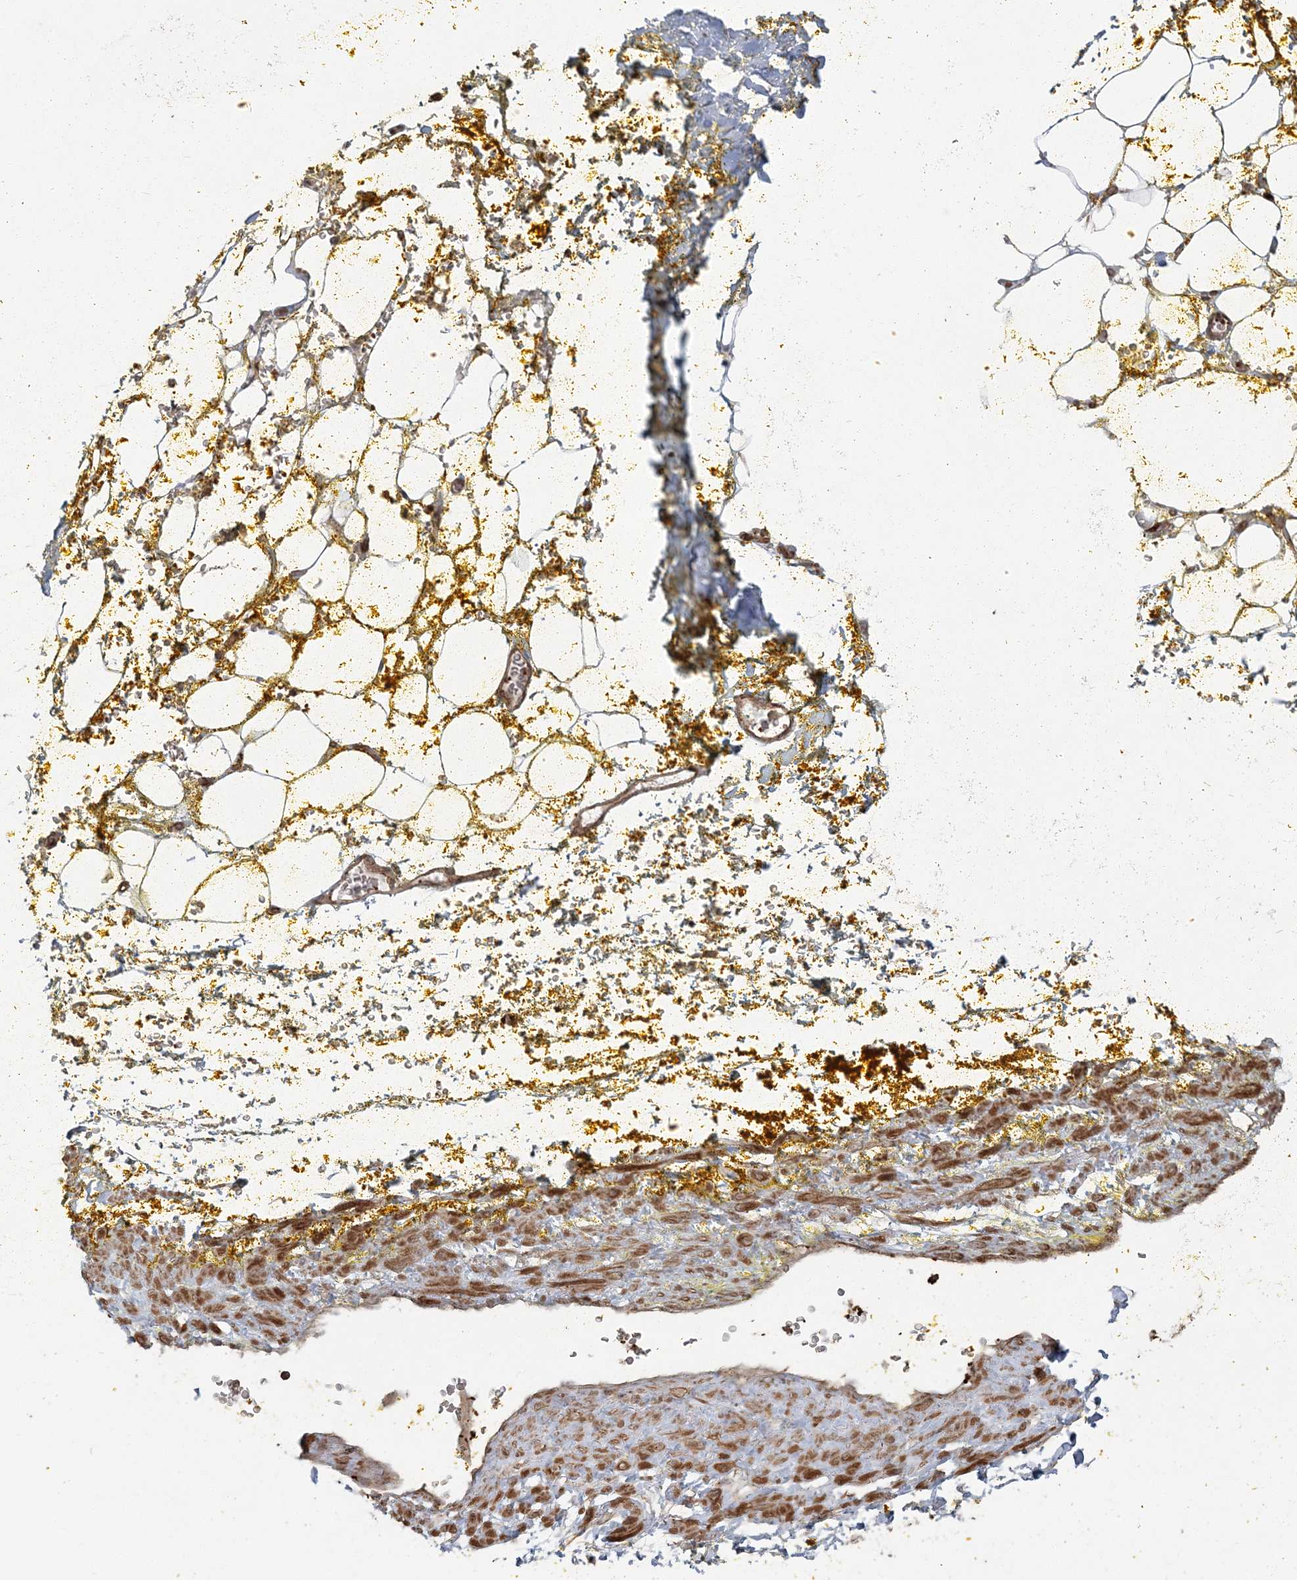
{"staining": {"intensity": "moderate", "quantity": ">75%", "location": "cytoplasmic/membranous"}, "tissue": "adipose tissue", "cell_type": "Adipocytes", "image_type": "normal", "snomed": [{"axis": "morphology", "description": "Normal tissue, NOS"}, {"axis": "morphology", "description": "Adenocarcinoma, Low grade"}, {"axis": "topography", "description": "Prostate"}, {"axis": "topography", "description": "Peripheral nerve tissue"}], "caption": "Immunohistochemical staining of unremarkable human adipose tissue shows >75% levels of moderate cytoplasmic/membranous protein positivity in approximately >75% of adipocytes. (brown staining indicates protein expression, while blue staining denotes nuclei).", "gene": "RGCC", "patient": {"sex": "male", "age": 63}}